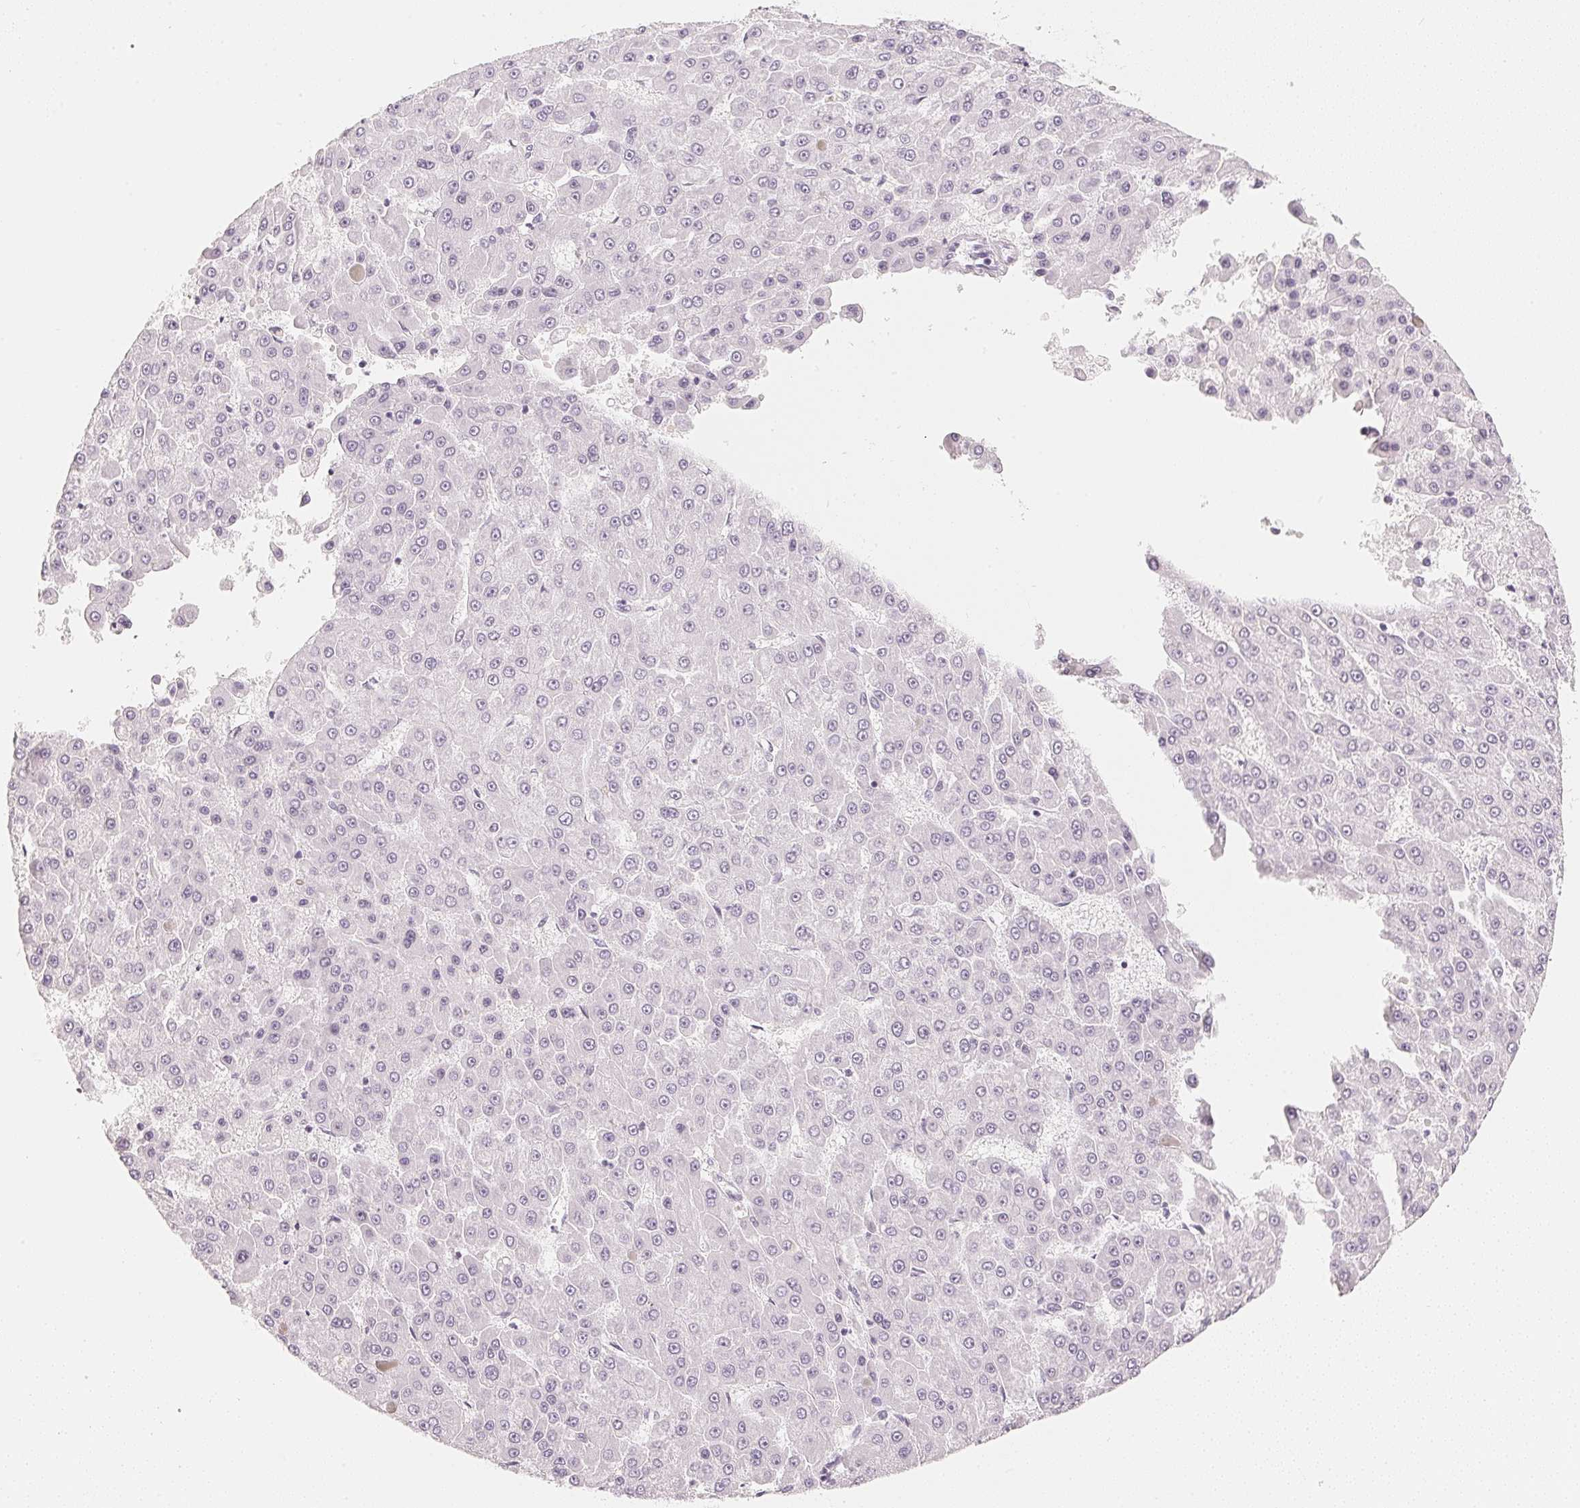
{"staining": {"intensity": "negative", "quantity": "none", "location": "none"}, "tissue": "liver cancer", "cell_type": "Tumor cells", "image_type": "cancer", "snomed": [{"axis": "morphology", "description": "Carcinoma, Hepatocellular, NOS"}, {"axis": "topography", "description": "Liver"}], "caption": "Hepatocellular carcinoma (liver) was stained to show a protein in brown. There is no significant expression in tumor cells. (DAB (3,3'-diaminobenzidine) IHC, high magnification).", "gene": "SLC22A8", "patient": {"sex": "male", "age": 78}}